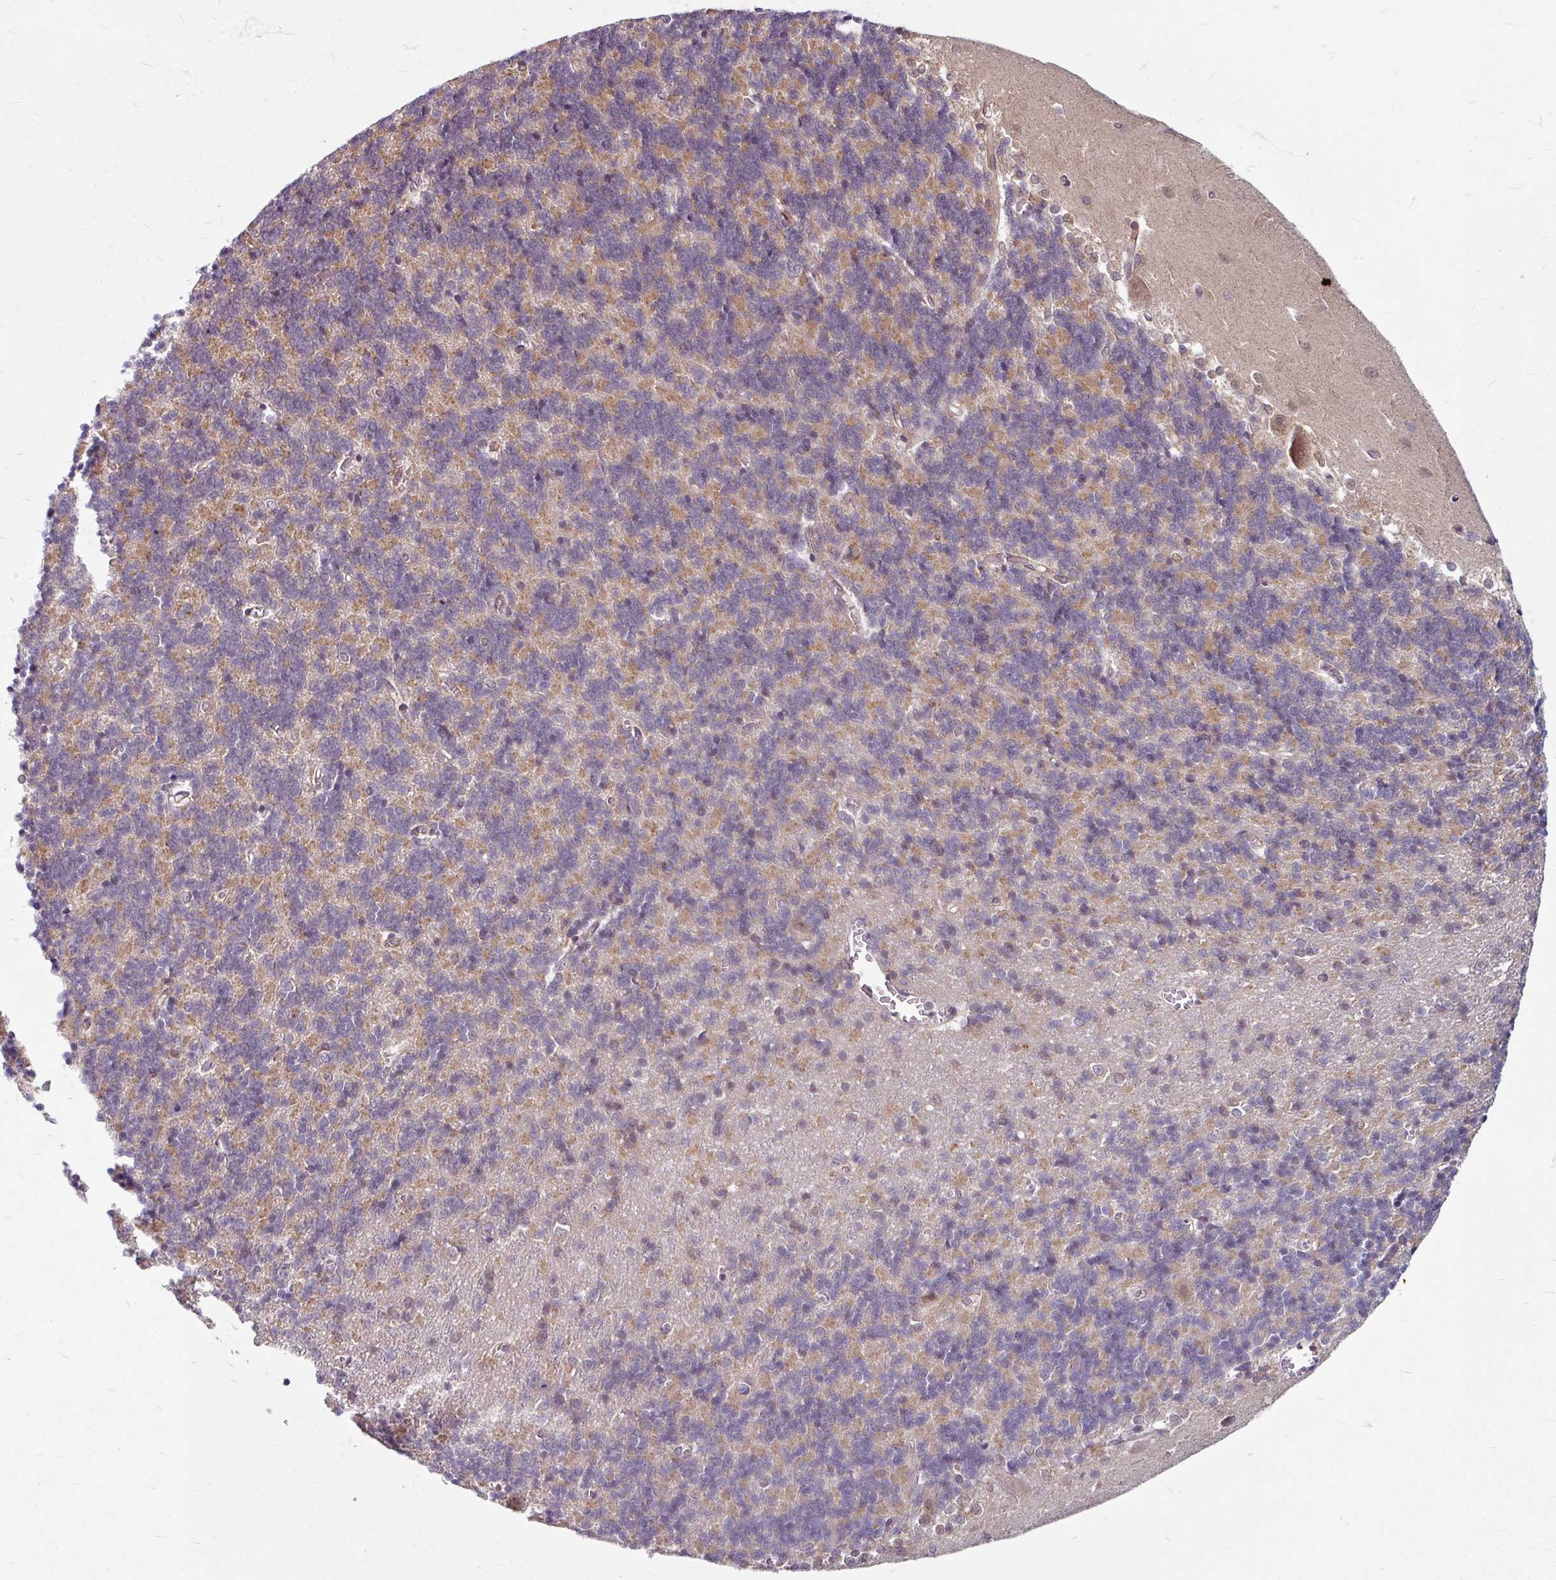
{"staining": {"intensity": "moderate", "quantity": "<25%", "location": "cytoplasmic/membranous"}, "tissue": "cerebellum", "cell_type": "Cells in granular layer", "image_type": "normal", "snomed": [{"axis": "morphology", "description": "Normal tissue, NOS"}, {"axis": "topography", "description": "Cerebellum"}], "caption": "High-magnification brightfield microscopy of unremarkable cerebellum stained with DAB (3,3'-diaminobenzidine) (brown) and counterstained with hematoxylin (blue). cells in granular layer exhibit moderate cytoplasmic/membranous positivity is seen in approximately<25% of cells.", "gene": "DAAM2", "patient": {"sex": "male", "age": 37}}